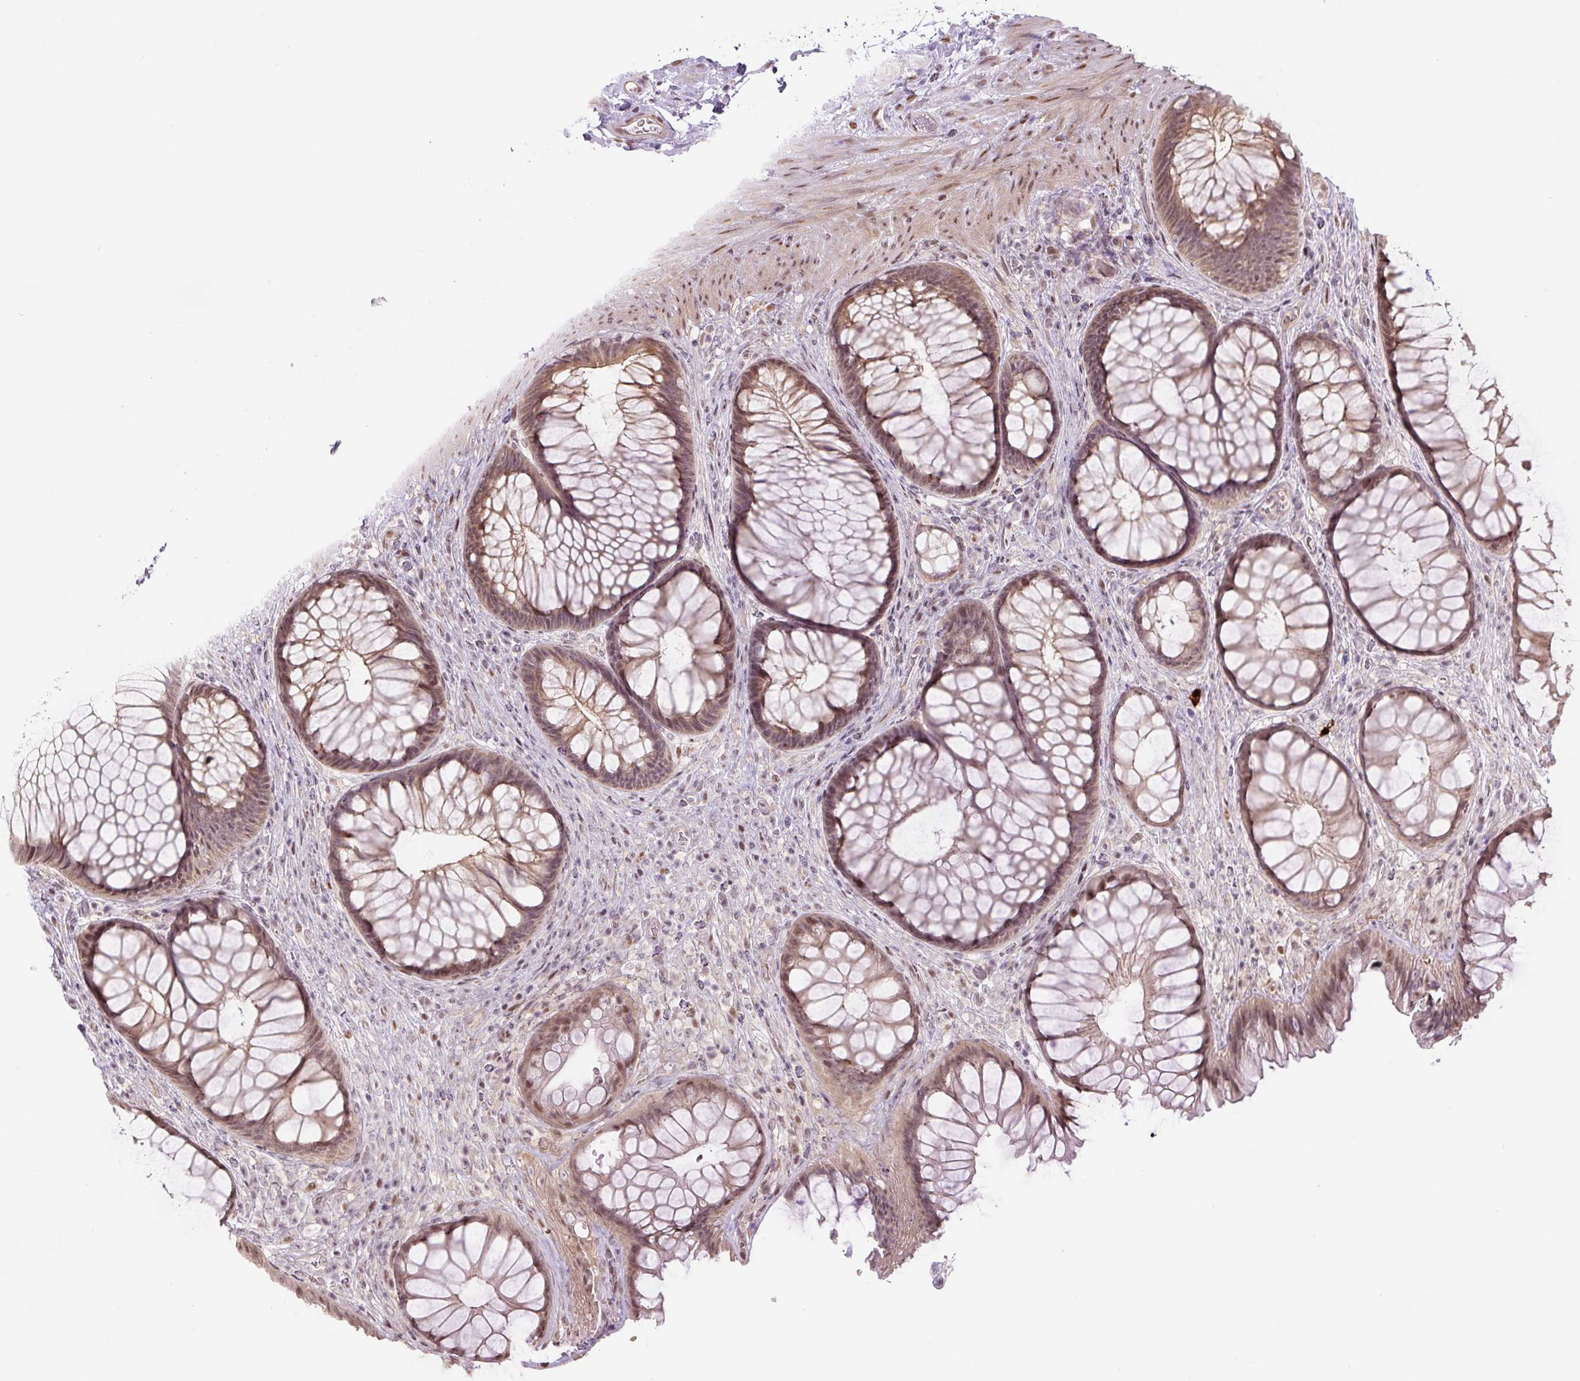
{"staining": {"intensity": "moderate", "quantity": ">75%", "location": "nuclear"}, "tissue": "rectum", "cell_type": "Glandular cells", "image_type": "normal", "snomed": [{"axis": "morphology", "description": "Normal tissue, NOS"}, {"axis": "topography", "description": "Rectum"}], "caption": "Immunohistochemistry (IHC) (DAB) staining of benign rectum displays moderate nuclear protein positivity in approximately >75% of glandular cells.", "gene": "TCFL5", "patient": {"sex": "male", "age": 53}}